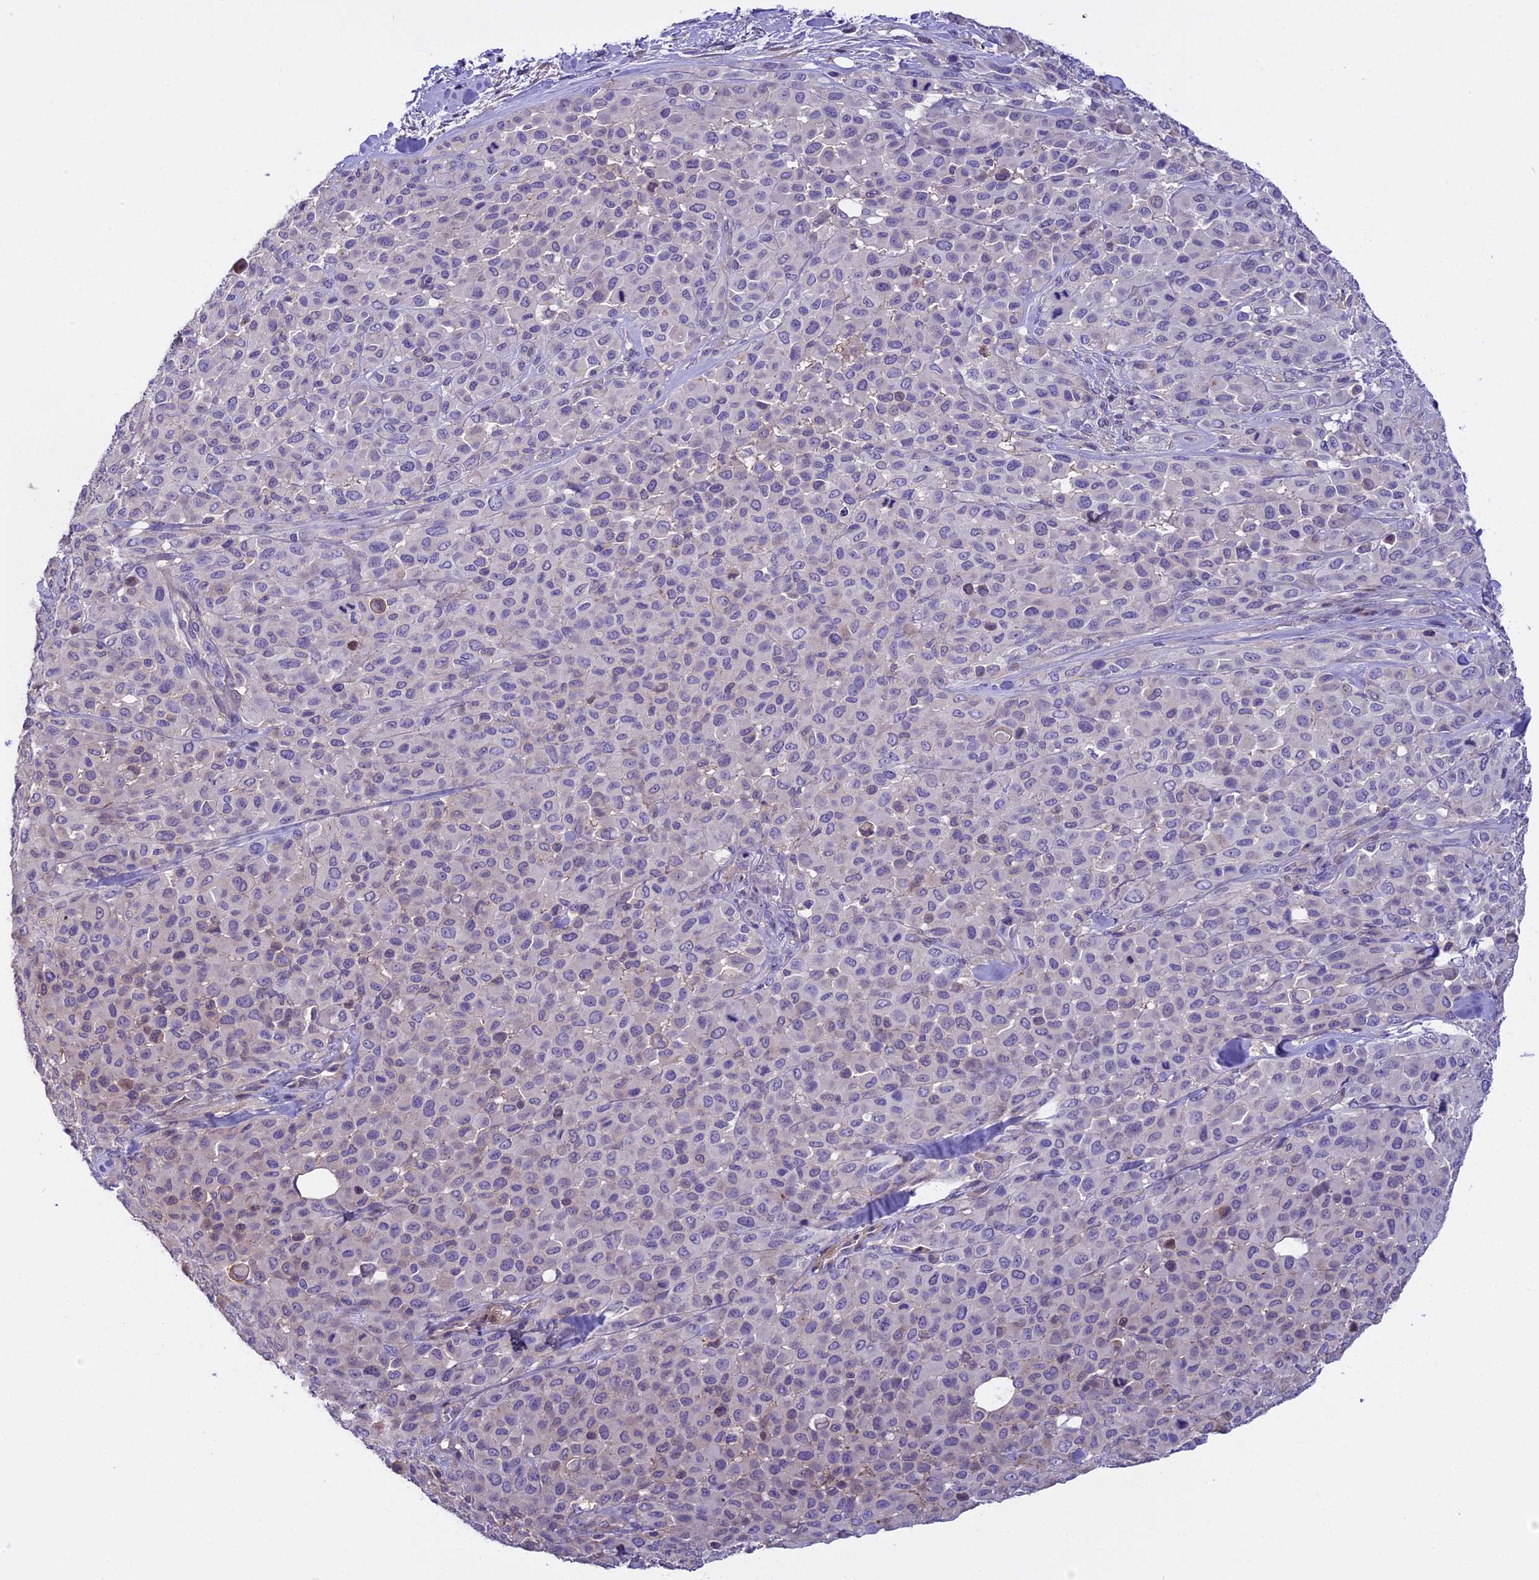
{"staining": {"intensity": "negative", "quantity": "none", "location": "none"}, "tissue": "melanoma", "cell_type": "Tumor cells", "image_type": "cancer", "snomed": [{"axis": "morphology", "description": "Malignant melanoma, Metastatic site"}, {"axis": "topography", "description": "Skin"}], "caption": "High power microscopy image of an IHC histopathology image of melanoma, revealing no significant staining in tumor cells. The staining is performed using DAB (3,3'-diaminobenzidine) brown chromogen with nuclei counter-stained in using hematoxylin.", "gene": "FAM98C", "patient": {"sex": "female", "age": 81}}